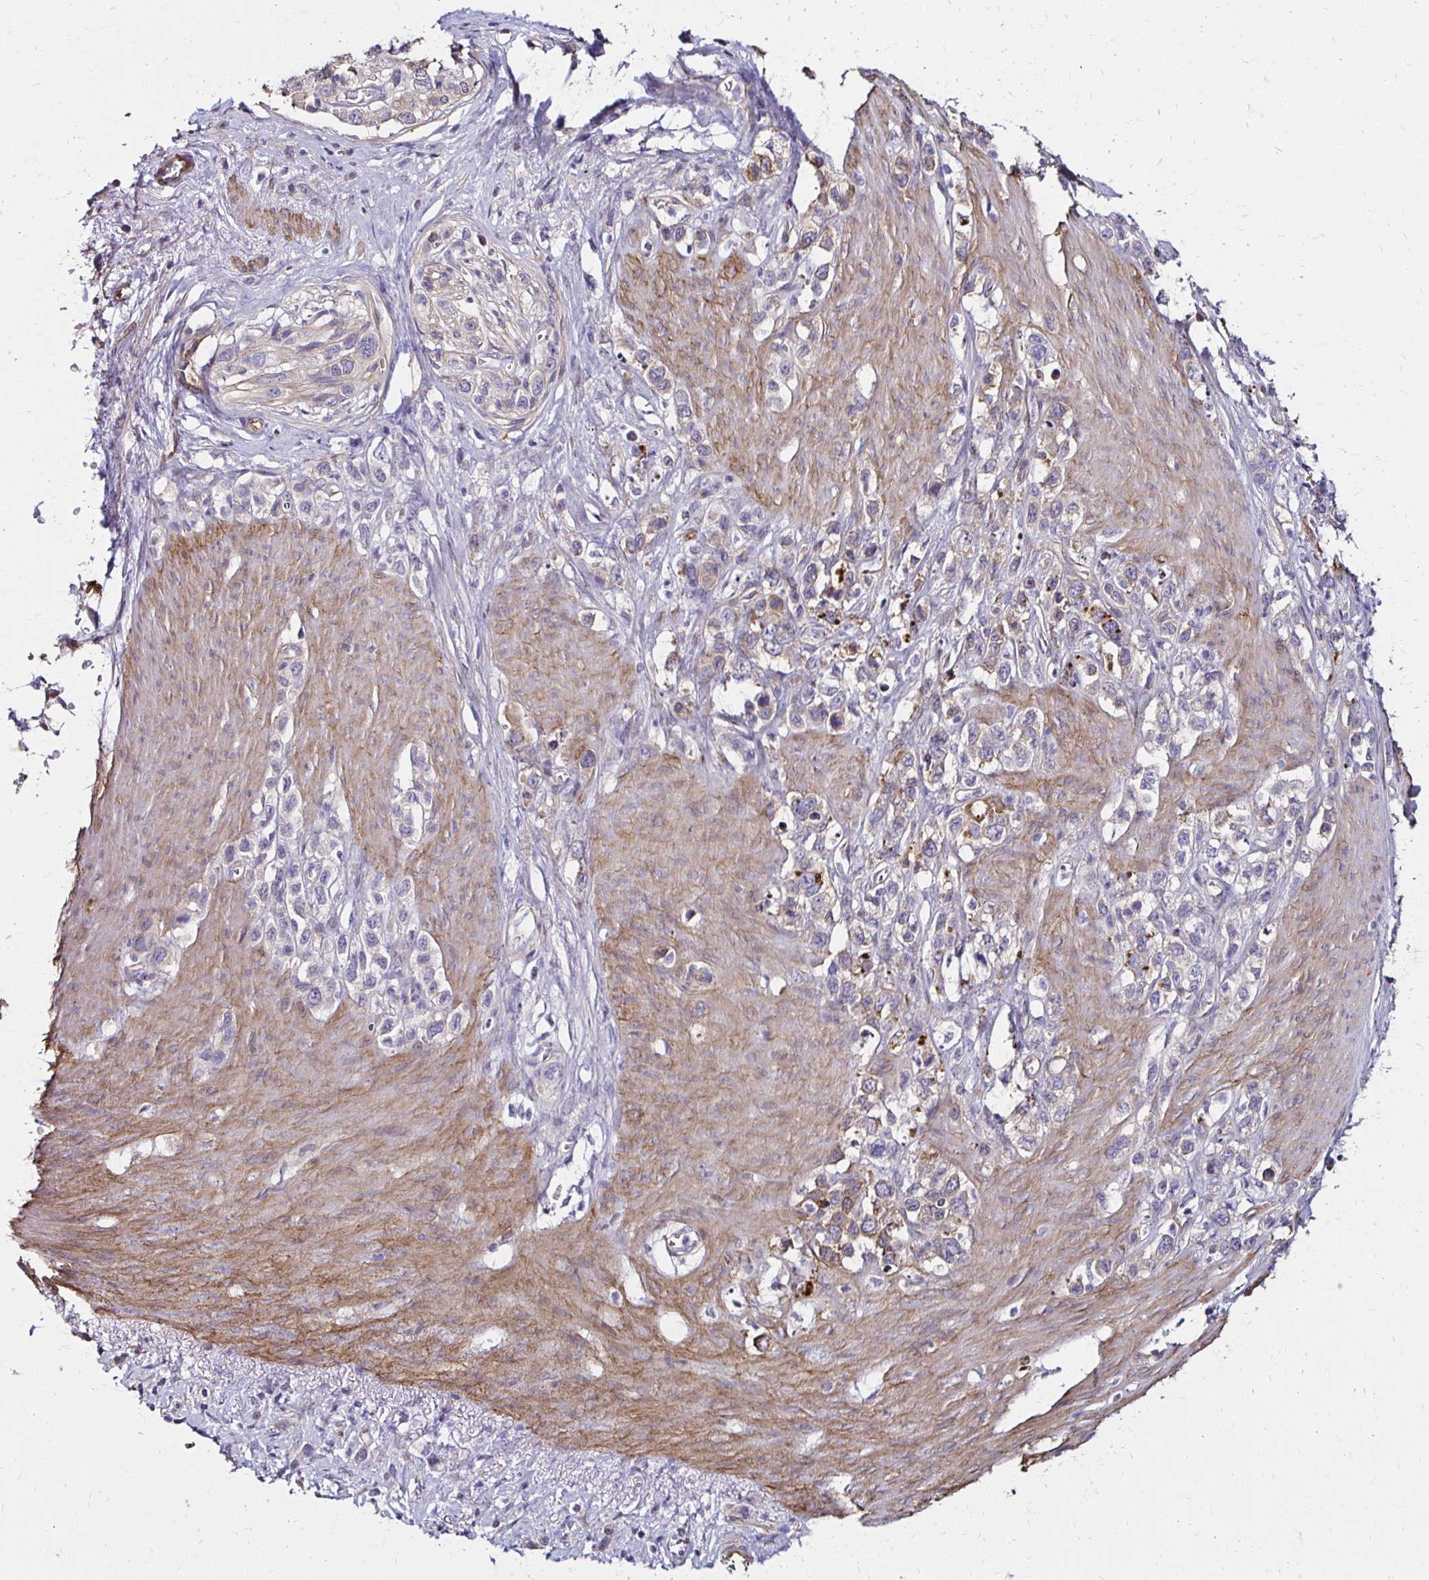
{"staining": {"intensity": "weak", "quantity": "<25%", "location": "cytoplasmic/membranous"}, "tissue": "stomach cancer", "cell_type": "Tumor cells", "image_type": "cancer", "snomed": [{"axis": "morphology", "description": "Adenocarcinoma, NOS"}, {"axis": "topography", "description": "Stomach"}], "caption": "The histopathology image demonstrates no significant staining in tumor cells of stomach cancer (adenocarcinoma).", "gene": "ITGB1", "patient": {"sex": "female", "age": 65}}